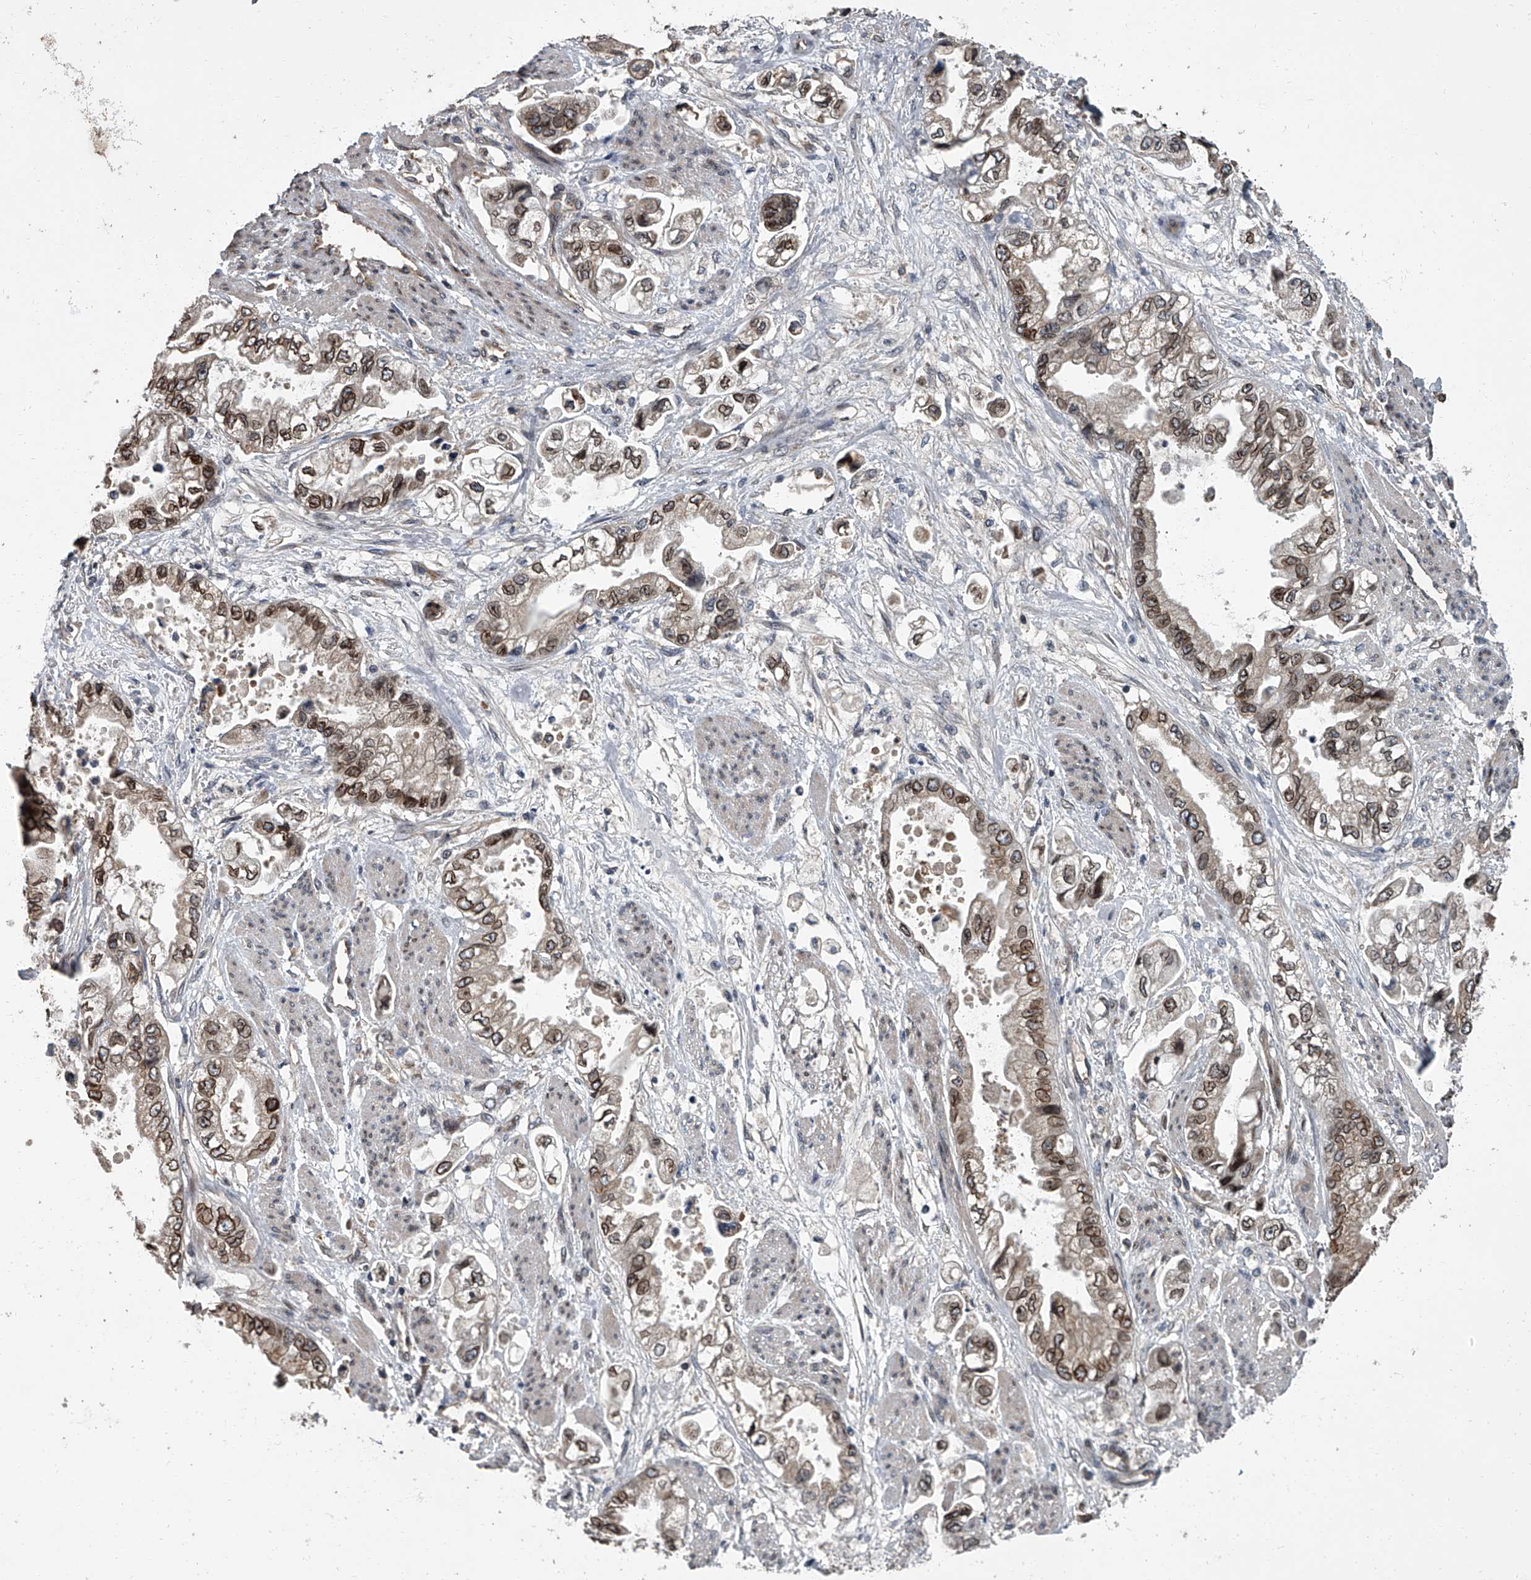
{"staining": {"intensity": "moderate", "quantity": ">75%", "location": "cytoplasmic/membranous,nuclear"}, "tissue": "stomach cancer", "cell_type": "Tumor cells", "image_type": "cancer", "snomed": [{"axis": "morphology", "description": "Adenocarcinoma, NOS"}, {"axis": "topography", "description": "Stomach"}], "caption": "Stomach adenocarcinoma stained with DAB IHC exhibits medium levels of moderate cytoplasmic/membranous and nuclear expression in approximately >75% of tumor cells.", "gene": "LRRC8C", "patient": {"sex": "male", "age": 62}}